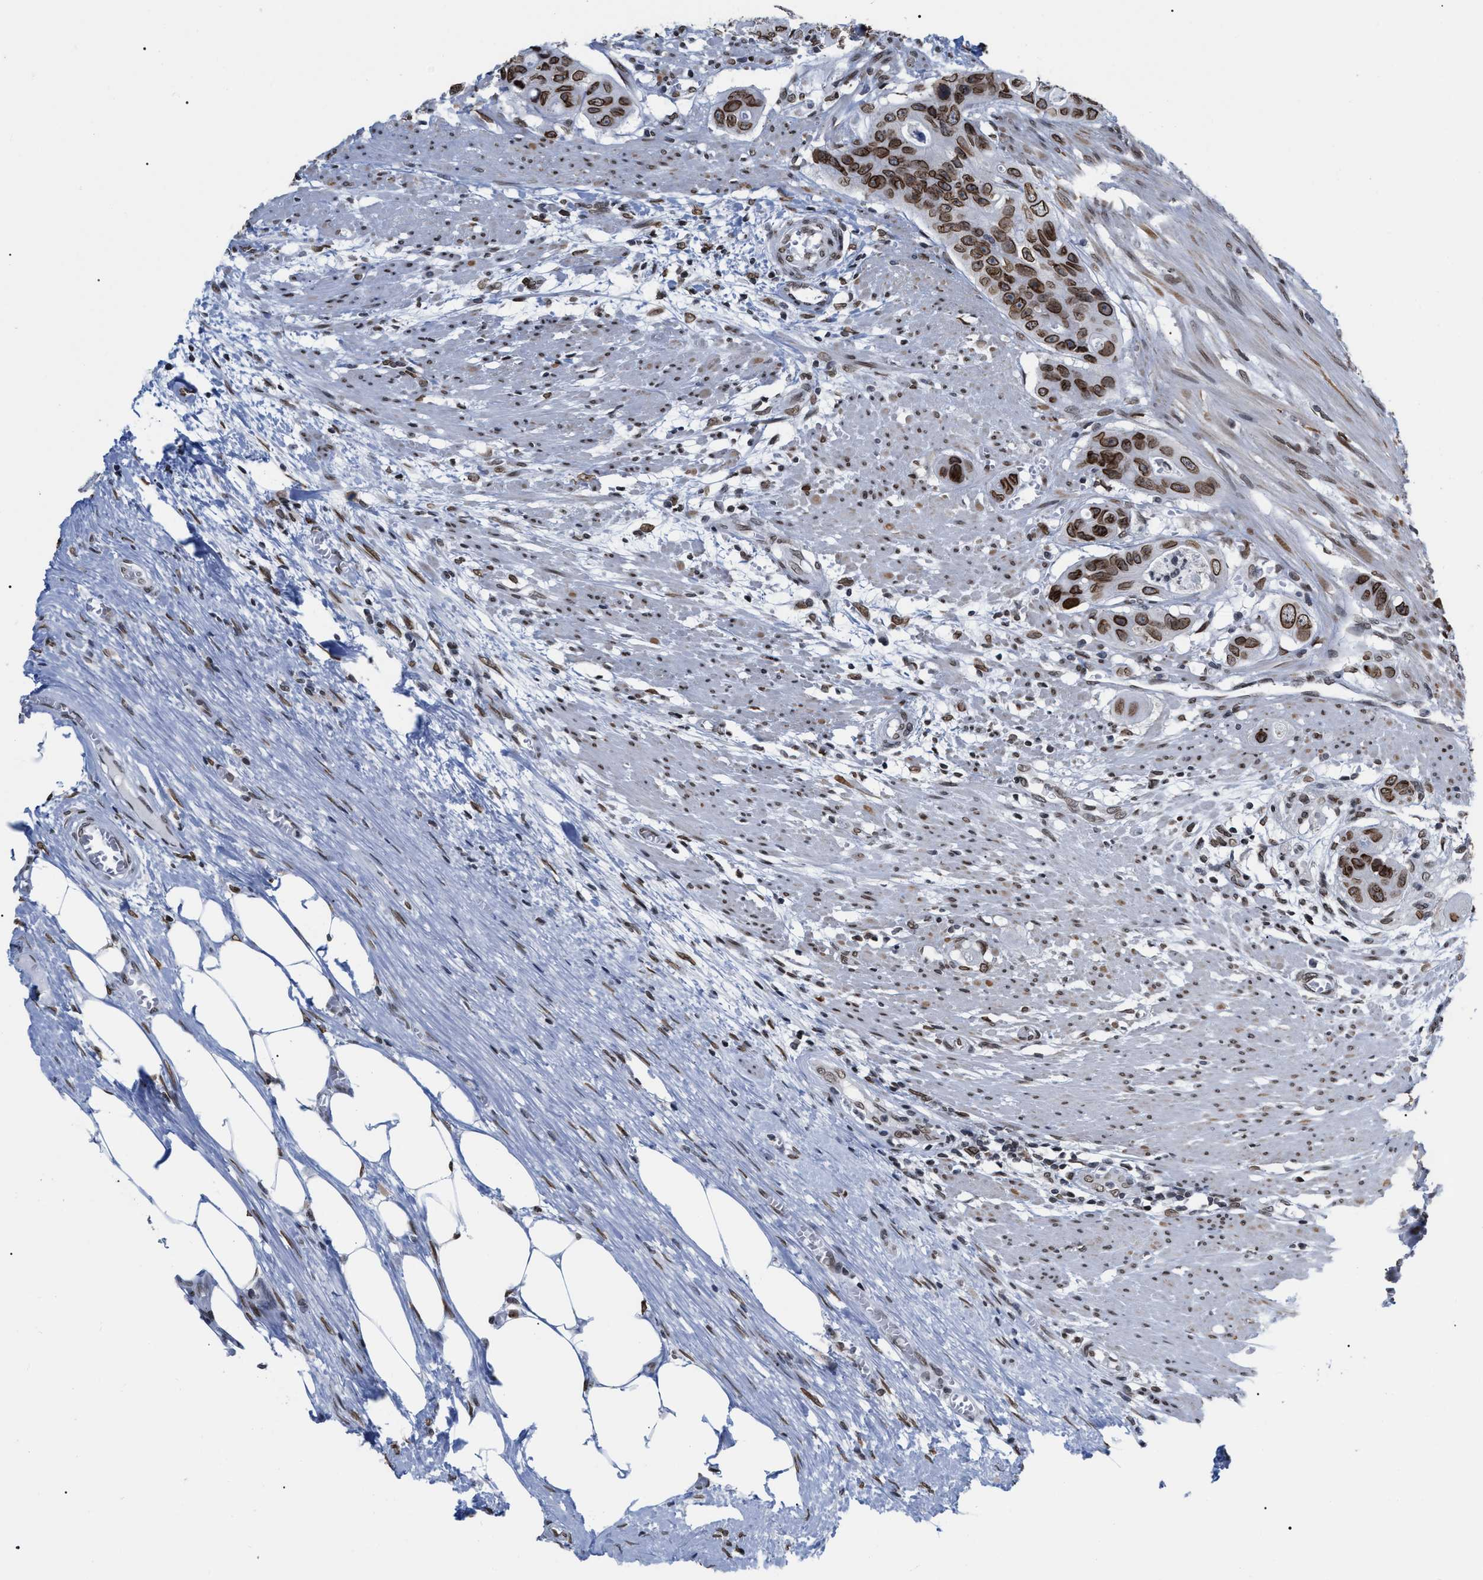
{"staining": {"intensity": "strong", "quantity": ">75%", "location": "cytoplasmic/membranous,nuclear"}, "tissue": "colorectal cancer", "cell_type": "Tumor cells", "image_type": "cancer", "snomed": [{"axis": "morphology", "description": "Adenocarcinoma, NOS"}, {"axis": "topography", "description": "Colon"}], "caption": "DAB (3,3'-diaminobenzidine) immunohistochemical staining of colorectal cancer demonstrates strong cytoplasmic/membranous and nuclear protein positivity in about >75% of tumor cells. The protein of interest is stained brown, and the nuclei are stained in blue (DAB (3,3'-diaminobenzidine) IHC with brightfield microscopy, high magnification).", "gene": "TPR", "patient": {"sex": "female", "age": 57}}